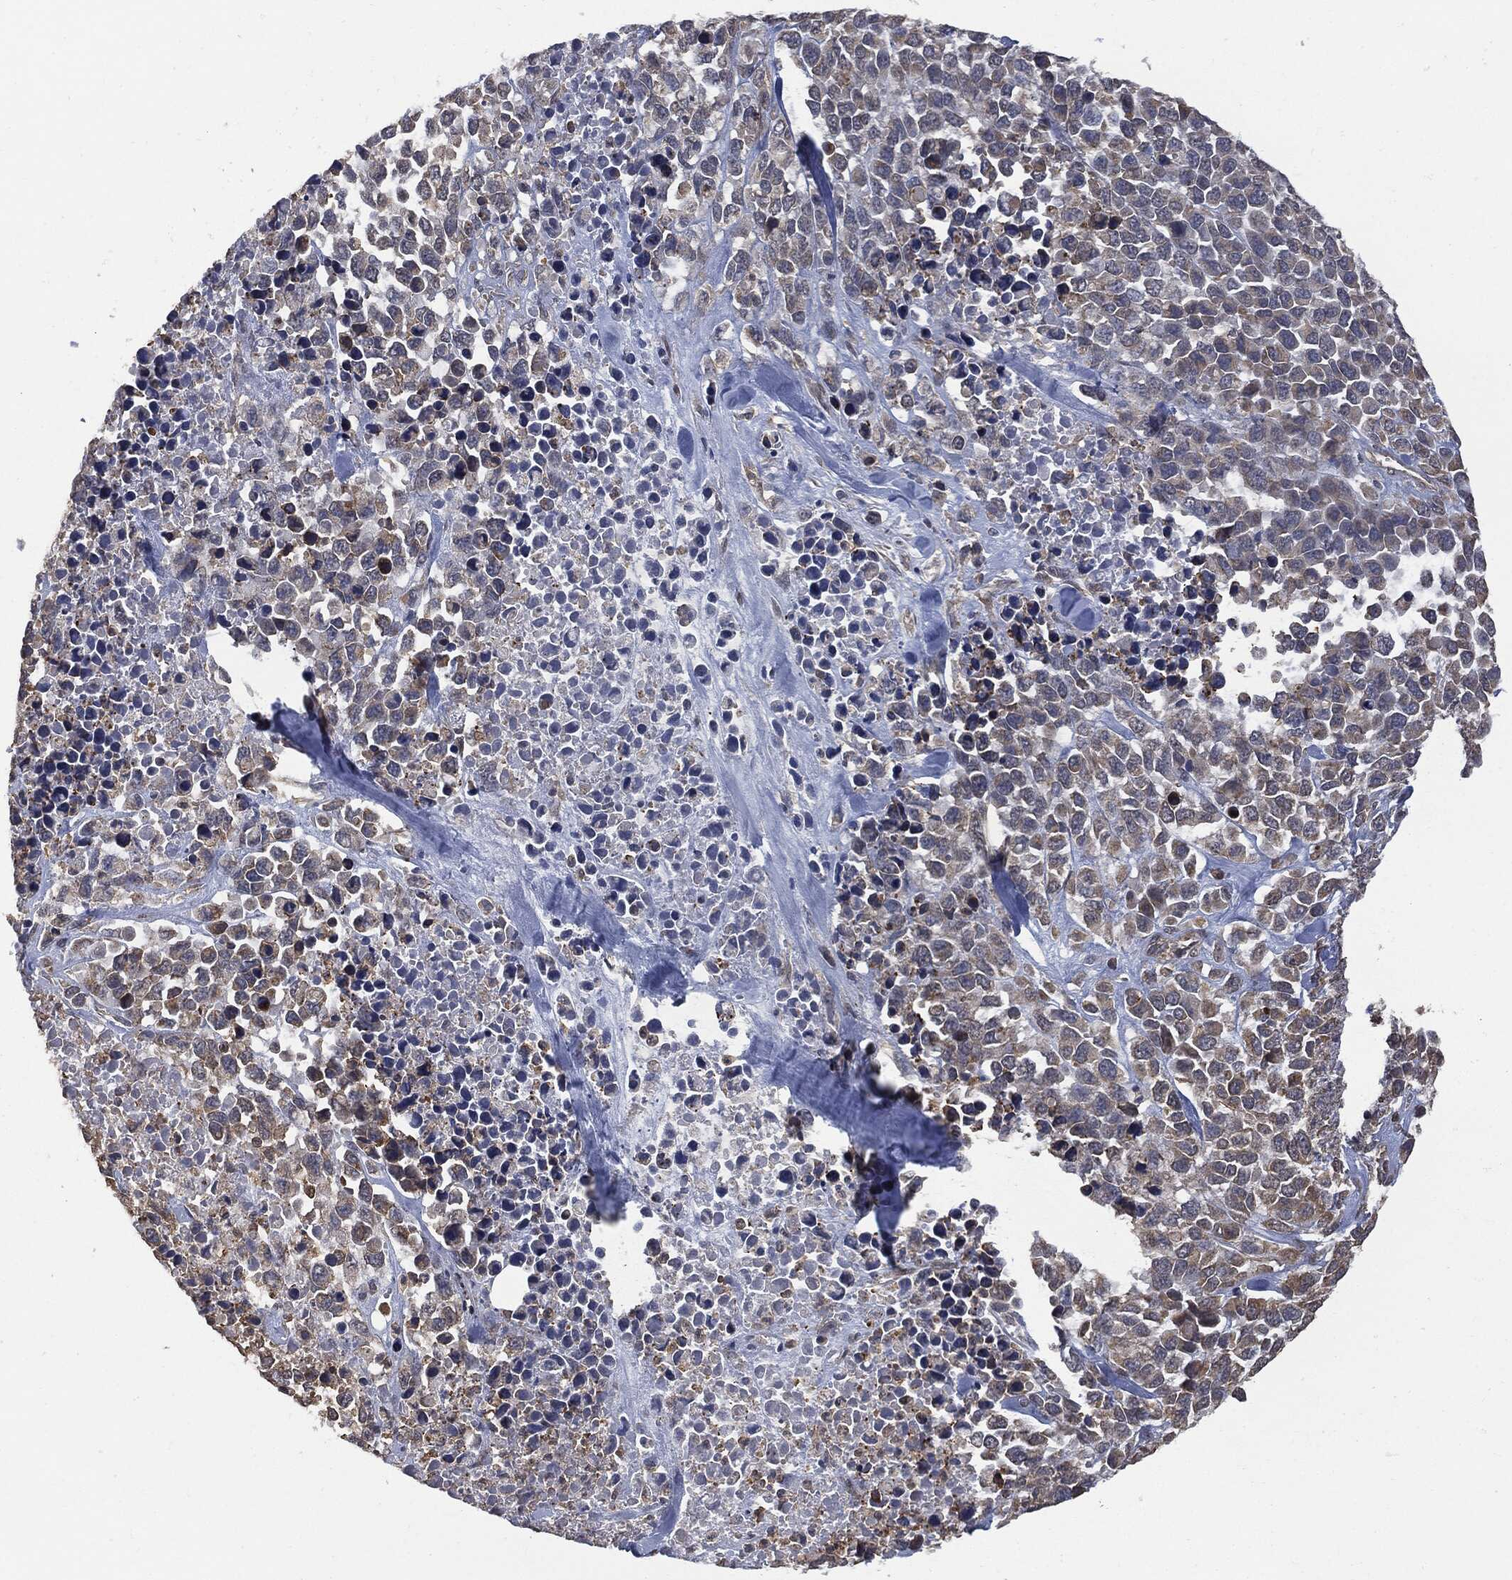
{"staining": {"intensity": "weak", "quantity": "<25%", "location": "cytoplasmic/membranous"}, "tissue": "melanoma", "cell_type": "Tumor cells", "image_type": "cancer", "snomed": [{"axis": "morphology", "description": "Malignant melanoma, Metastatic site"}, {"axis": "topography", "description": "Skin"}], "caption": "Malignant melanoma (metastatic site) was stained to show a protein in brown. There is no significant staining in tumor cells.", "gene": "PSMB10", "patient": {"sex": "male", "age": 84}}